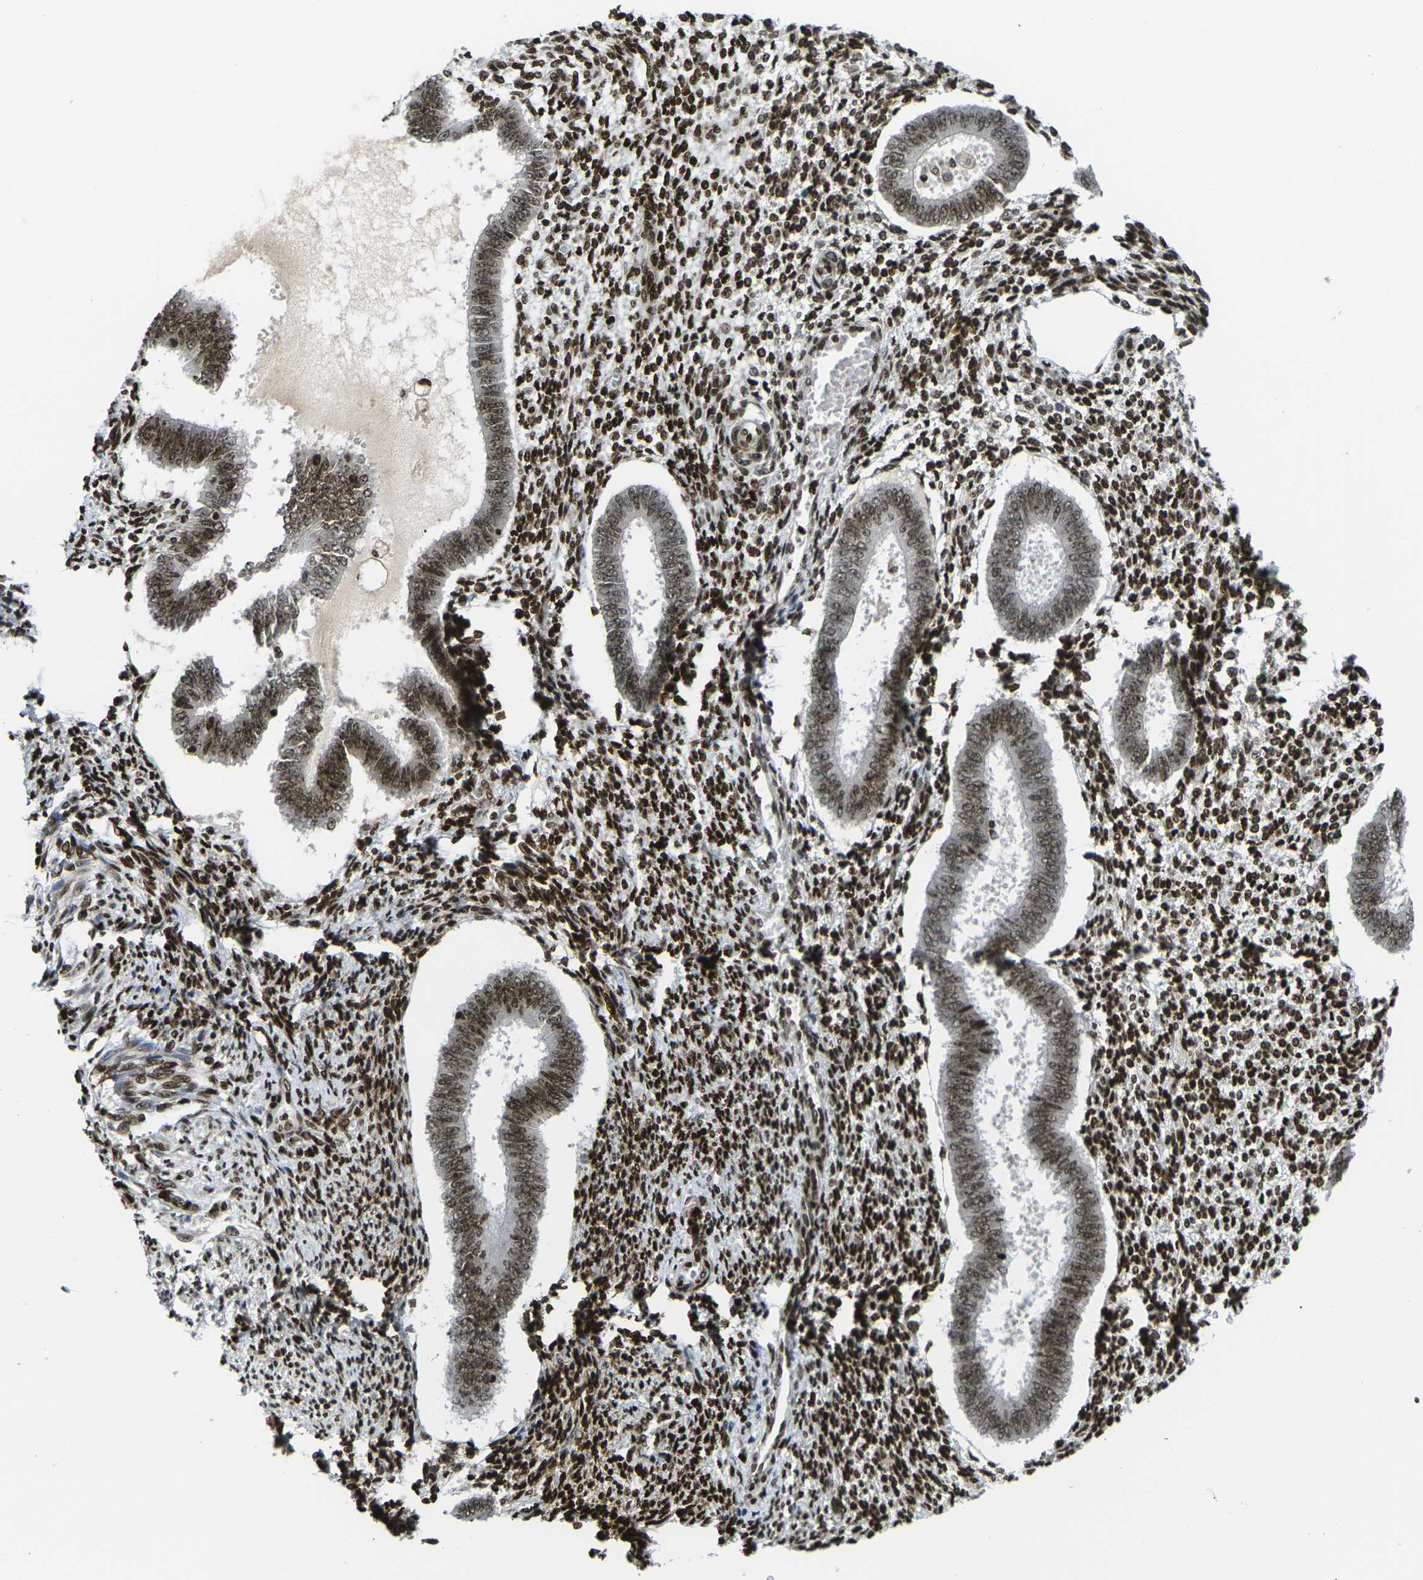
{"staining": {"intensity": "strong", "quantity": "25%-75%", "location": "nuclear"}, "tissue": "endometrium", "cell_type": "Cells in endometrial stroma", "image_type": "normal", "snomed": [{"axis": "morphology", "description": "Normal tissue, NOS"}, {"axis": "topography", "description": "Endometrium"}], "caption": "Brown immunohistochemical staining in unremarkable endometrium reveals strong nuclear expression in about 25%-75% of cells in endometrial stroma. (brown staining indicates protein expression, while blue staining denotes nuclei).", "gene": "H1", "patient": {"sex": "female", "age": 35}}